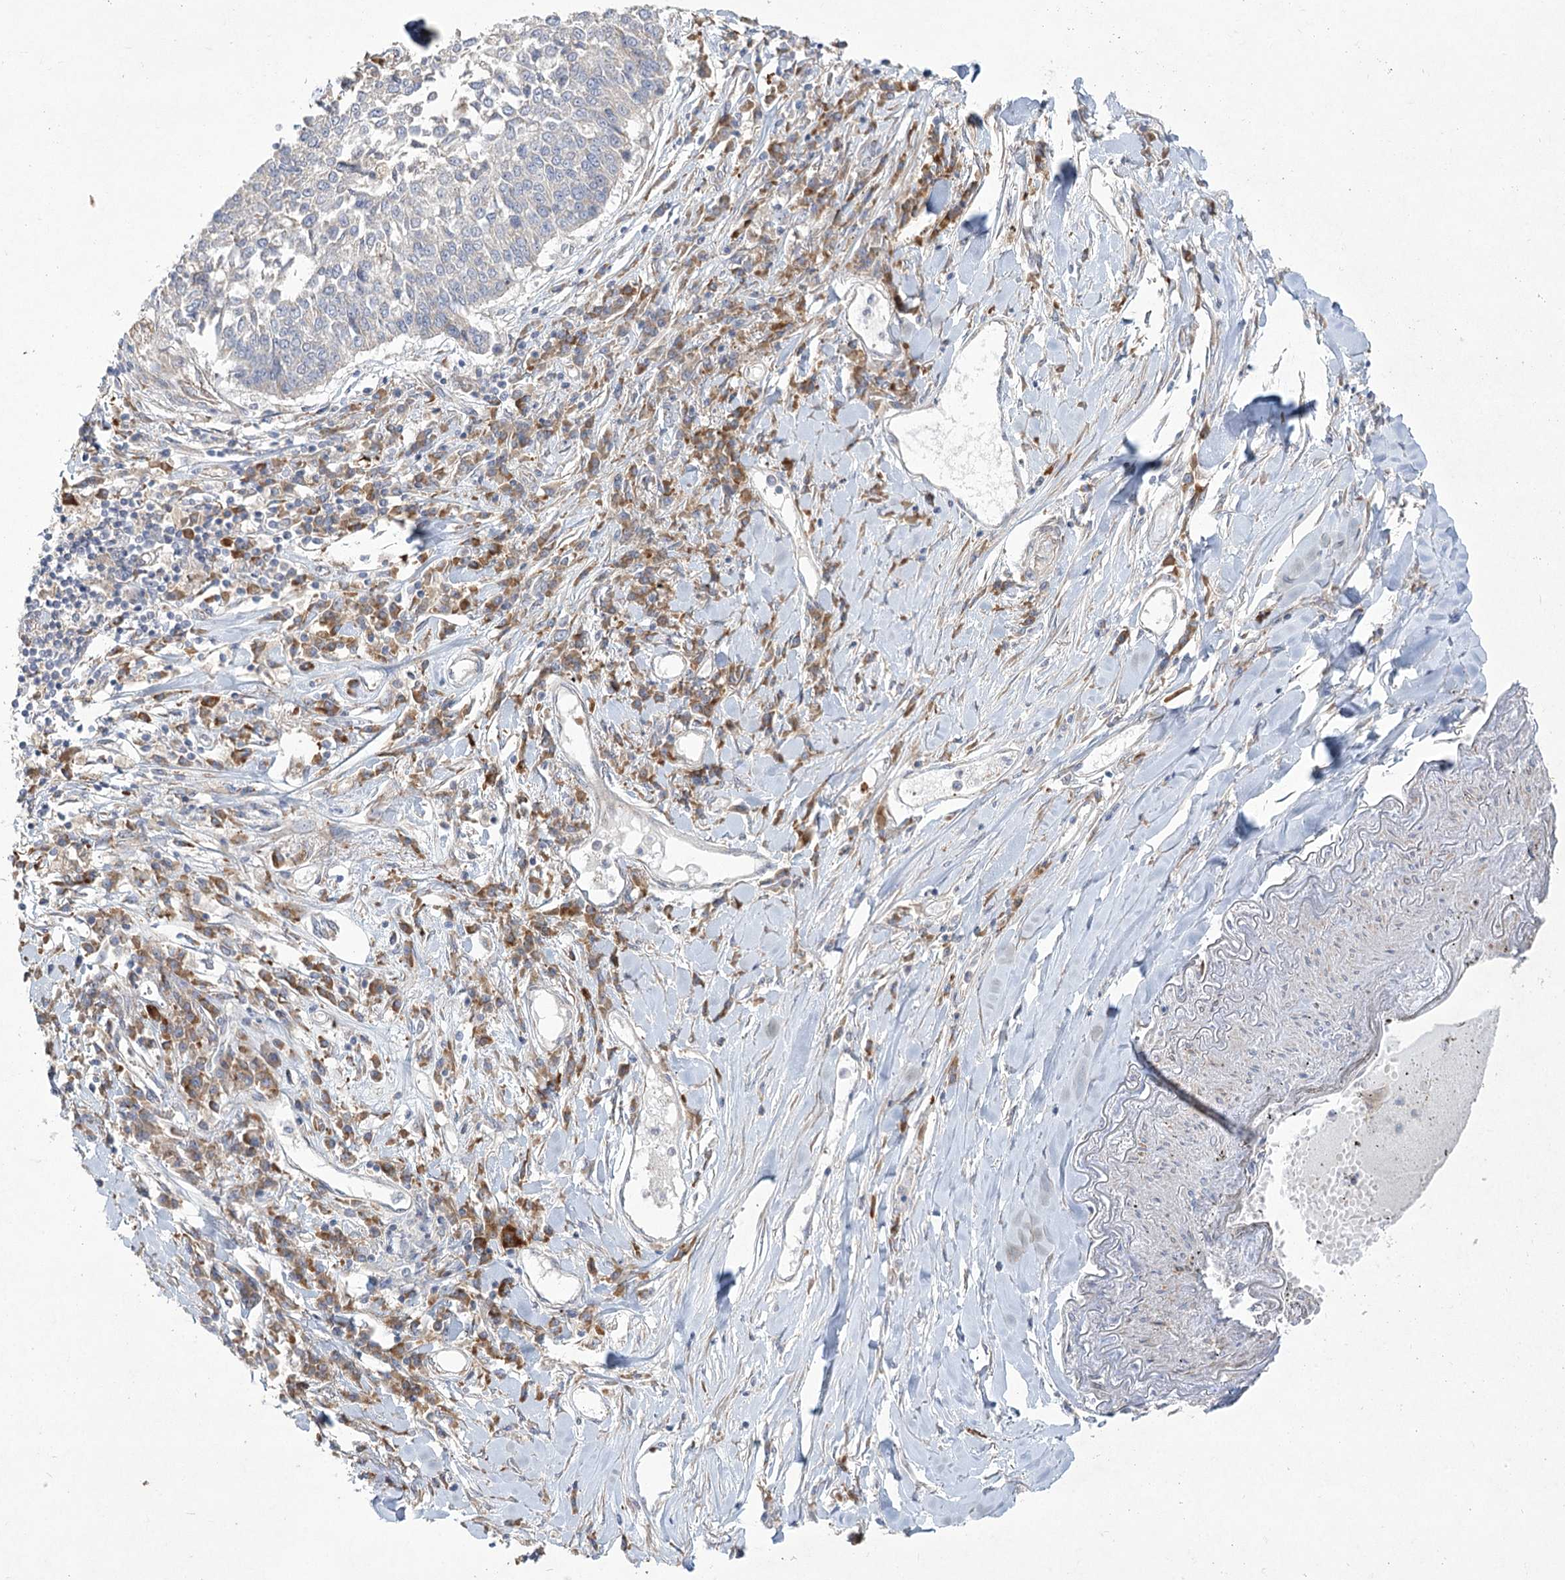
{"staining": {"intensity": "negative", "quantity": "none", "location": "none"}, "tissue": "lung cancer", "cell_type": "Tumor cells", "image_type": "cancer", "snomed": [{"axis": "morphology", "description": "Normal tissue, NOS"}, {"axis": "morphology", "description": "Squamous cell carcinoma, NOS"}, {"axis": "topography", "description": "Cartilage tissue"}, {"axis": "topography", "description": "Bronchus"}, {"axis": "topography", "description": "Lung"}, {"axis": "topography", "description": "Peripheral nerve tissue"}], "caption": "Tumor cells are negative for protein expression in human squamous cell carcinoma (lung). (DAB (3,3'-diaminobenzidine) IHC, high magnification).", "gene": "CAMTA1", "patient": {"sex": "female", "age": 49}}